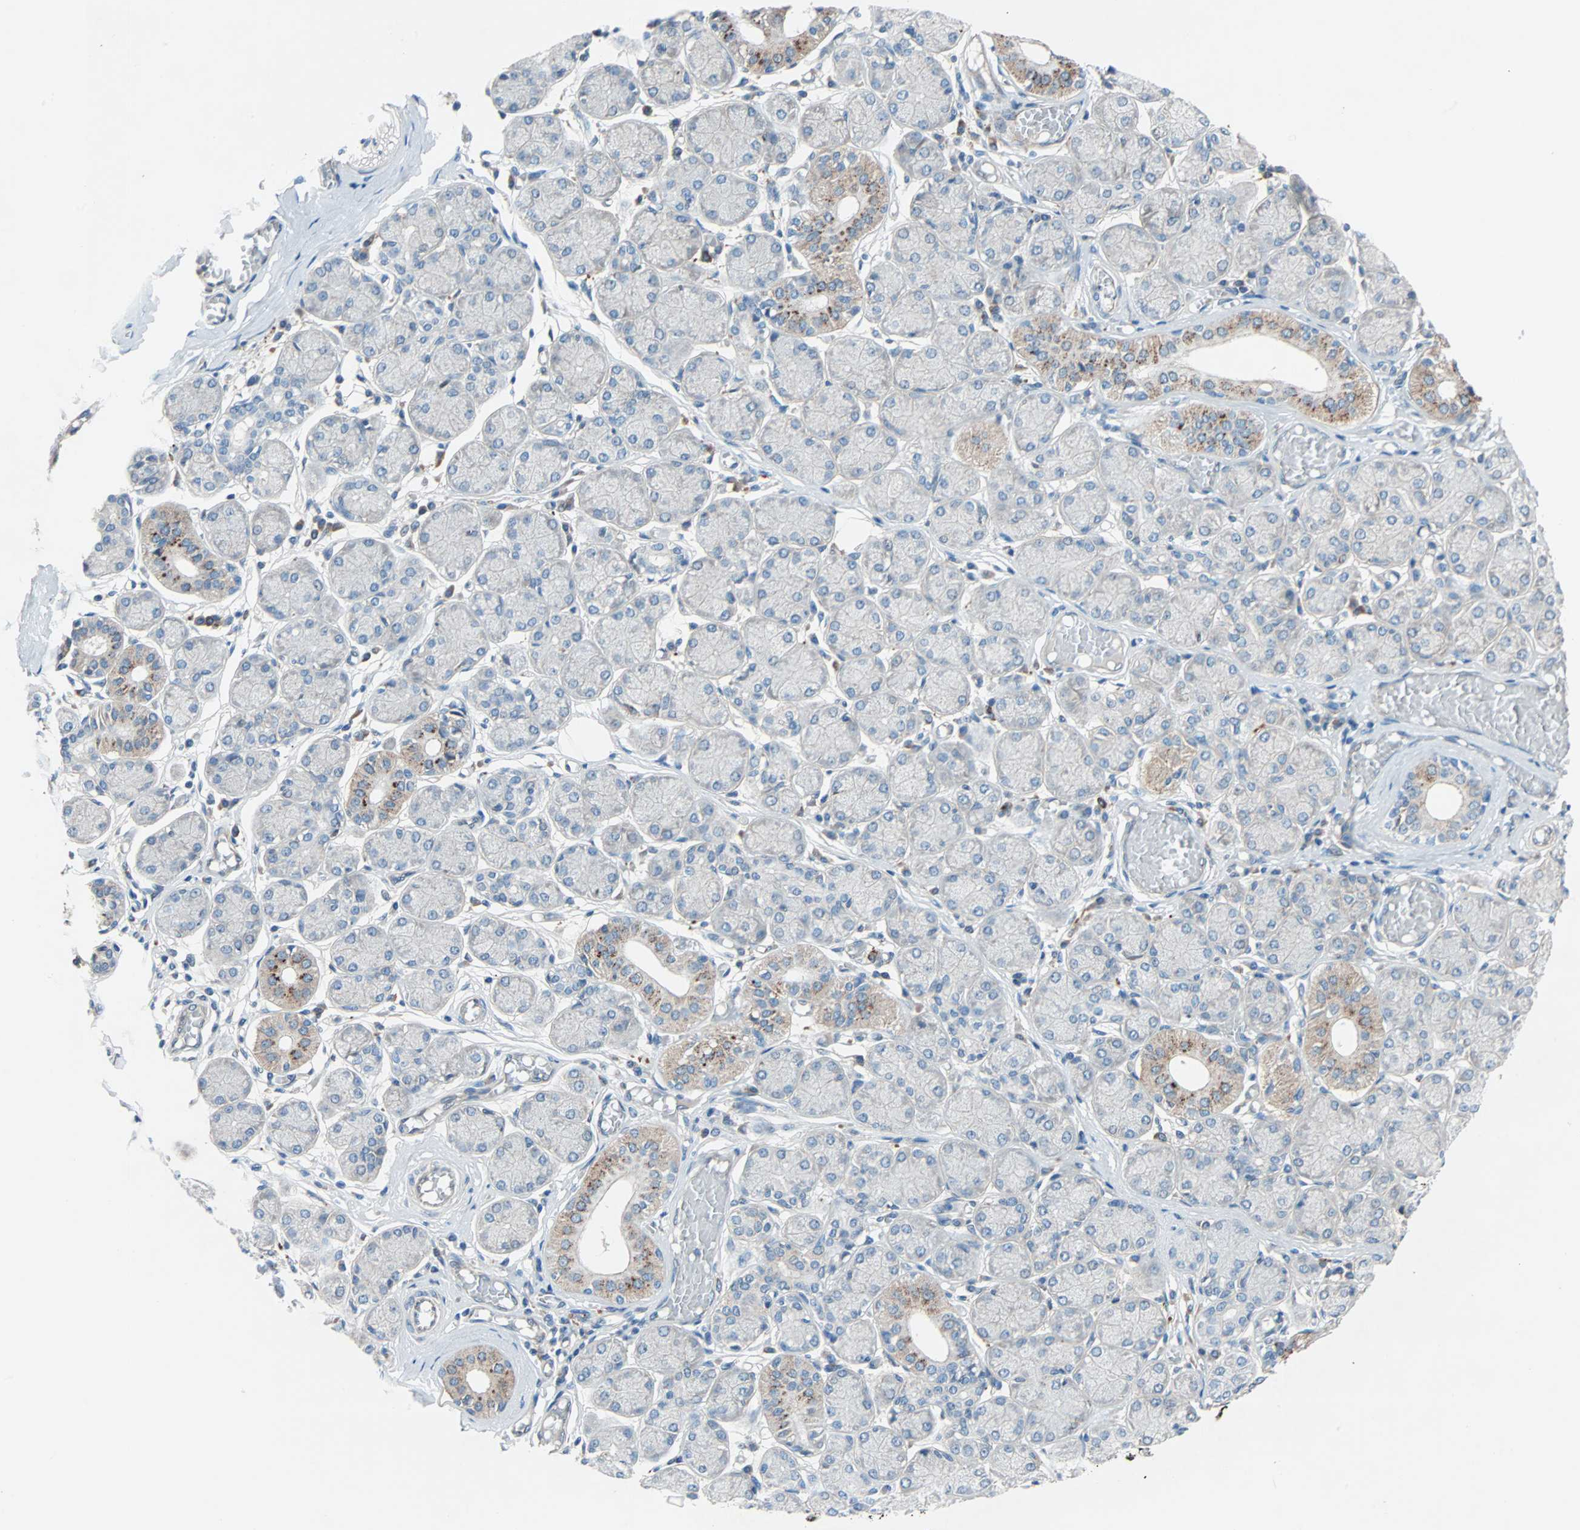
{"staining": {"intensity": "negative", "quantity": "none", "location": "none"}, "tissue": "salivary gland", "cell_type": "Glandular cells", "image_type": "normal", "snomed": [{"axis": "morphology", "description": "Normal tissue, NOS"}, {"axis": "topography", "description": "Salivary gland"}], "caption": "High magnification brightfield microscopy of unremarkable salivary gland stained with DAB (brown) and counterstained with hematoxylin (blue): glandular cells show no significant positivity. The staining is performed using DAB brown chromogen with nuclei counter-stained in using hematoxylin.", "gene": "PHYH", "patient": {"sex": "female", "age": 24}}